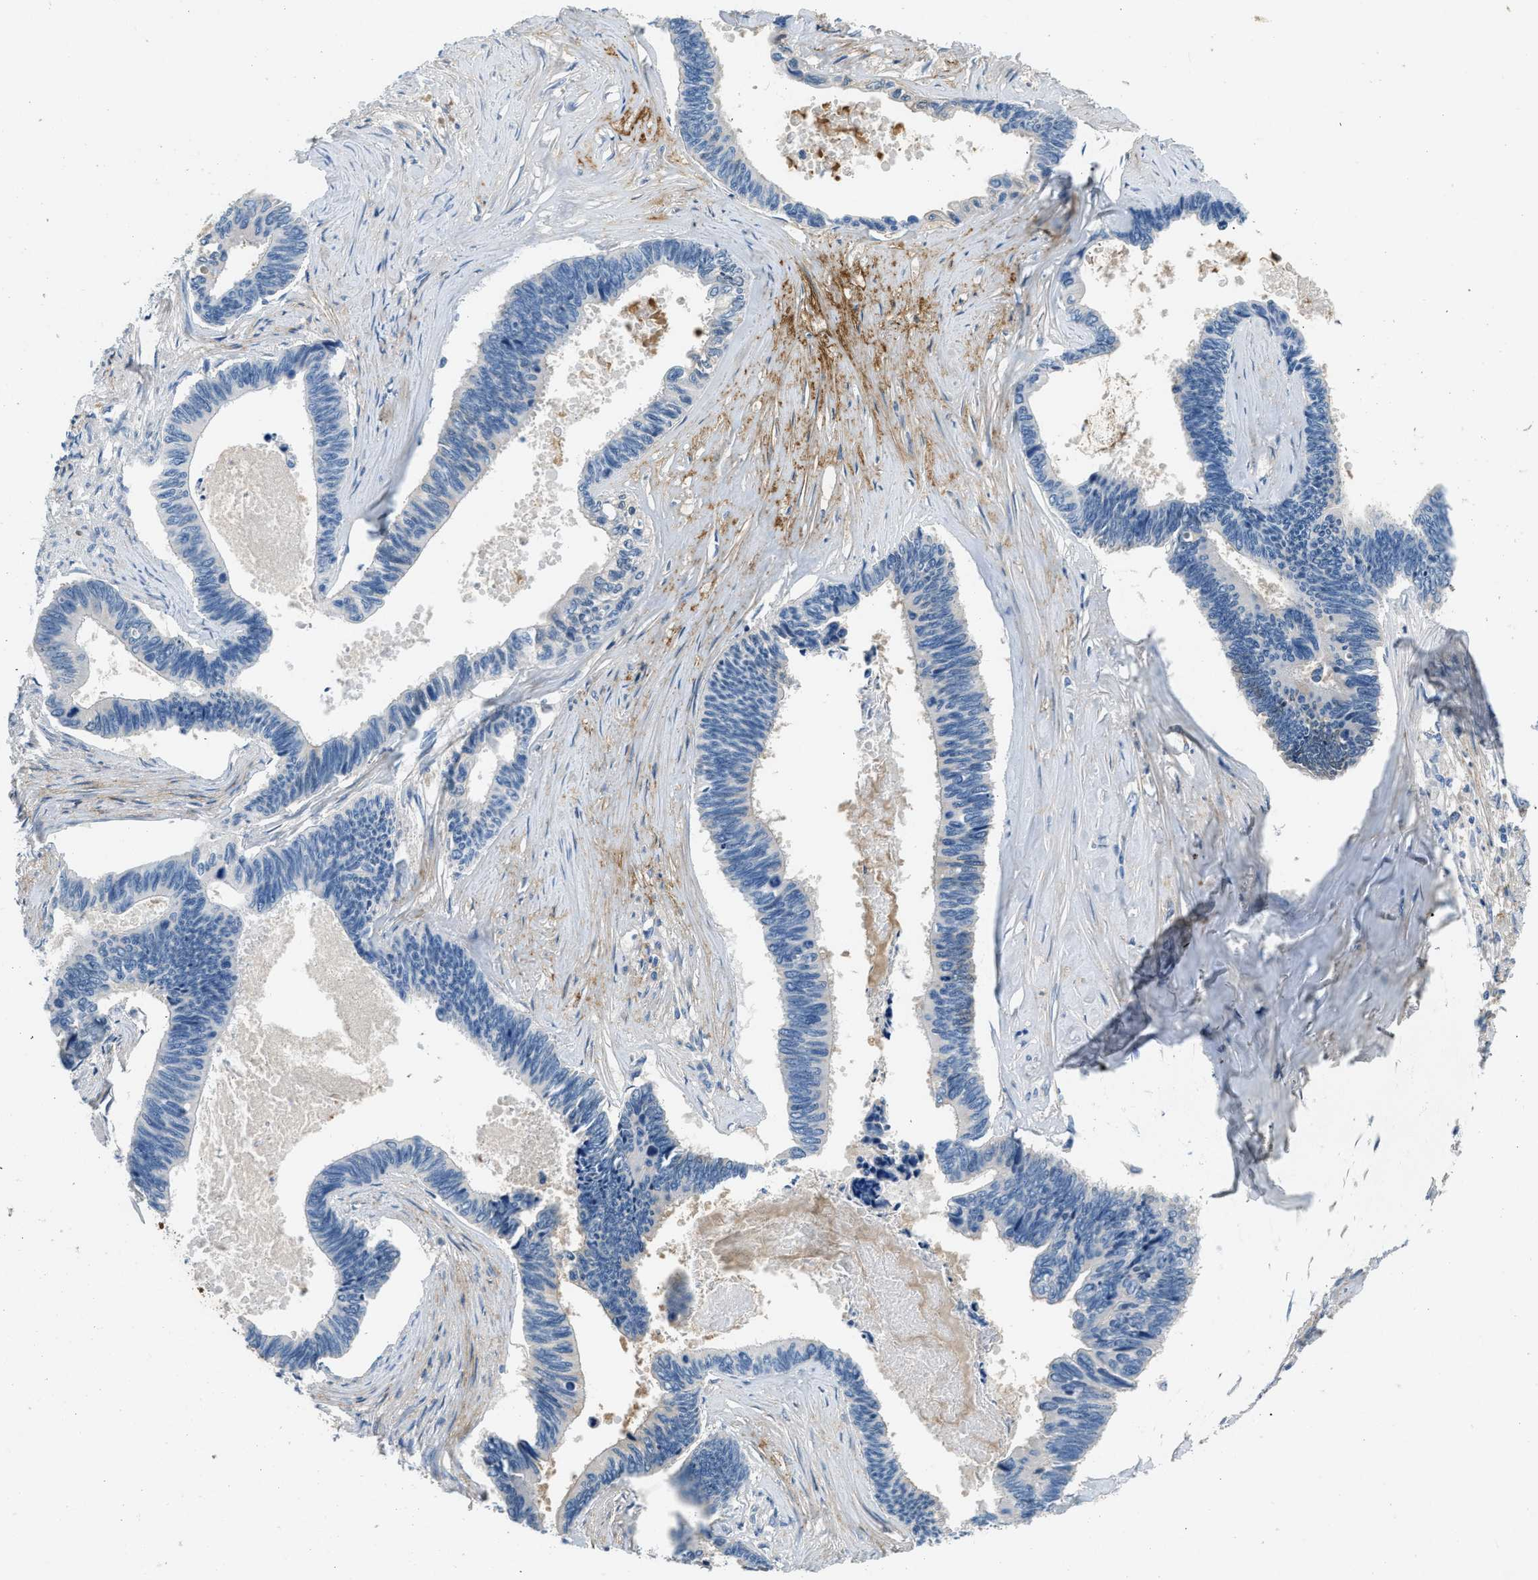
{"staining": {"intensity": "negative", "quantity": "none", "location": "none"}, "tissue": "pancreatic cancer", "cell_type": "Tumor cells", "image_type": "cancer", "snomed": [{"axis": "morphology", "description": "Adenocarcinoma, NOS"}, {"axis": "topography", "description": "Pancreas"}], "caption": "DAB (3,3'-diaminobenzidine) immunohistochemical staining of pancreatic cancer (adenocarcinoma) displays no significant staining in tumor cells.", "gene": "STC1", "patient": {"sex": "female", "age": 70}}